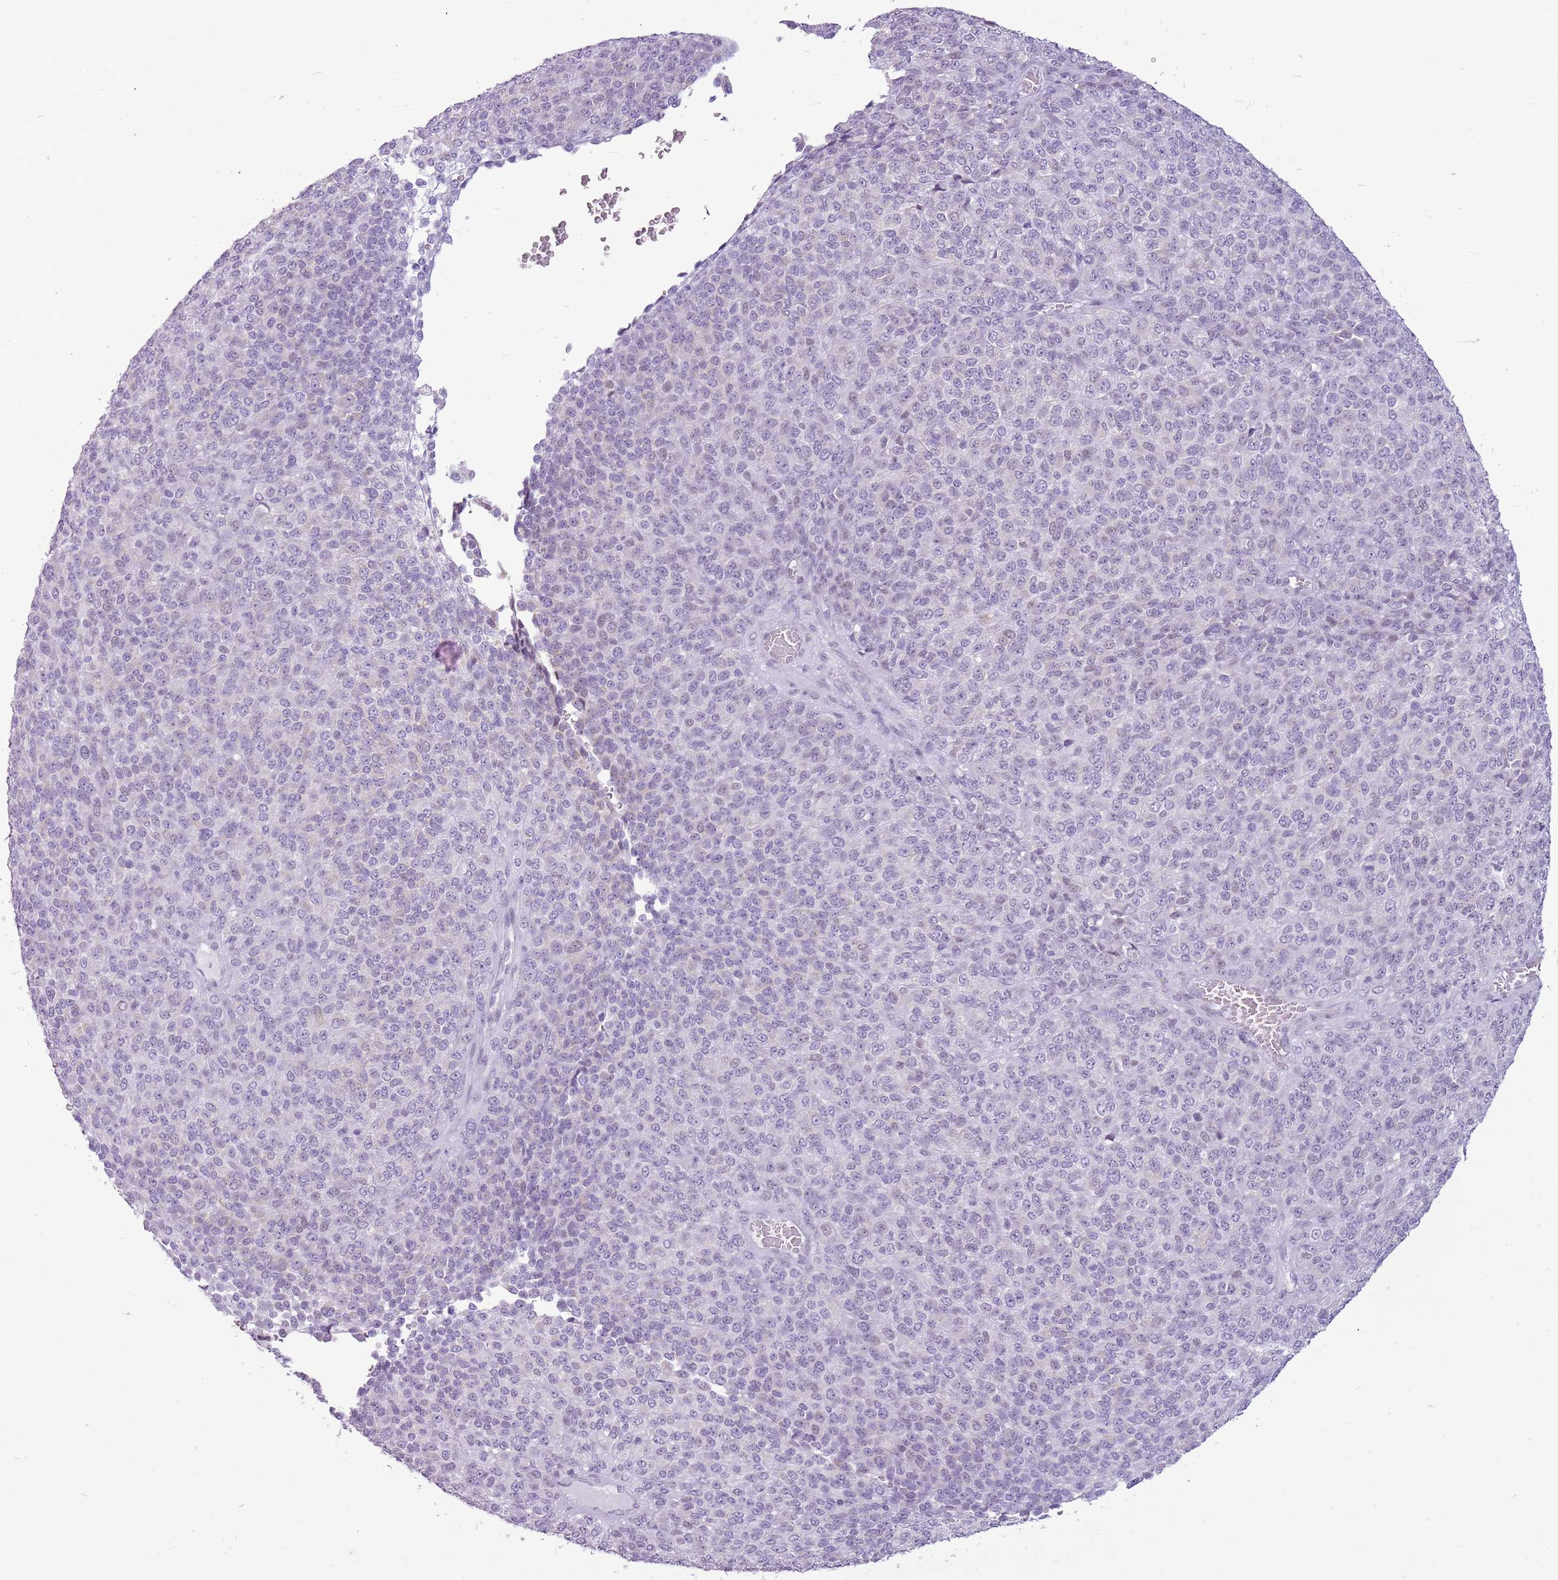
{"staining": {"intensity": "negative", "quantity": "none", "location": "none"}, "tissue": "melanoma", "cell_type": "Tumor cells", "image_type": "cancer", "snomed": [{"axis": "morphology", "description": "Malignant melanoma, Metastatic site"}, {"axis": "topography", "description": "Brain"}], "caption": "Human melanoma stained for a protein using immunohistochemistry reveals no positivity in tumor cells.", "gene": "RPL3L", "patient": {"sex": "female", "age": 56}}